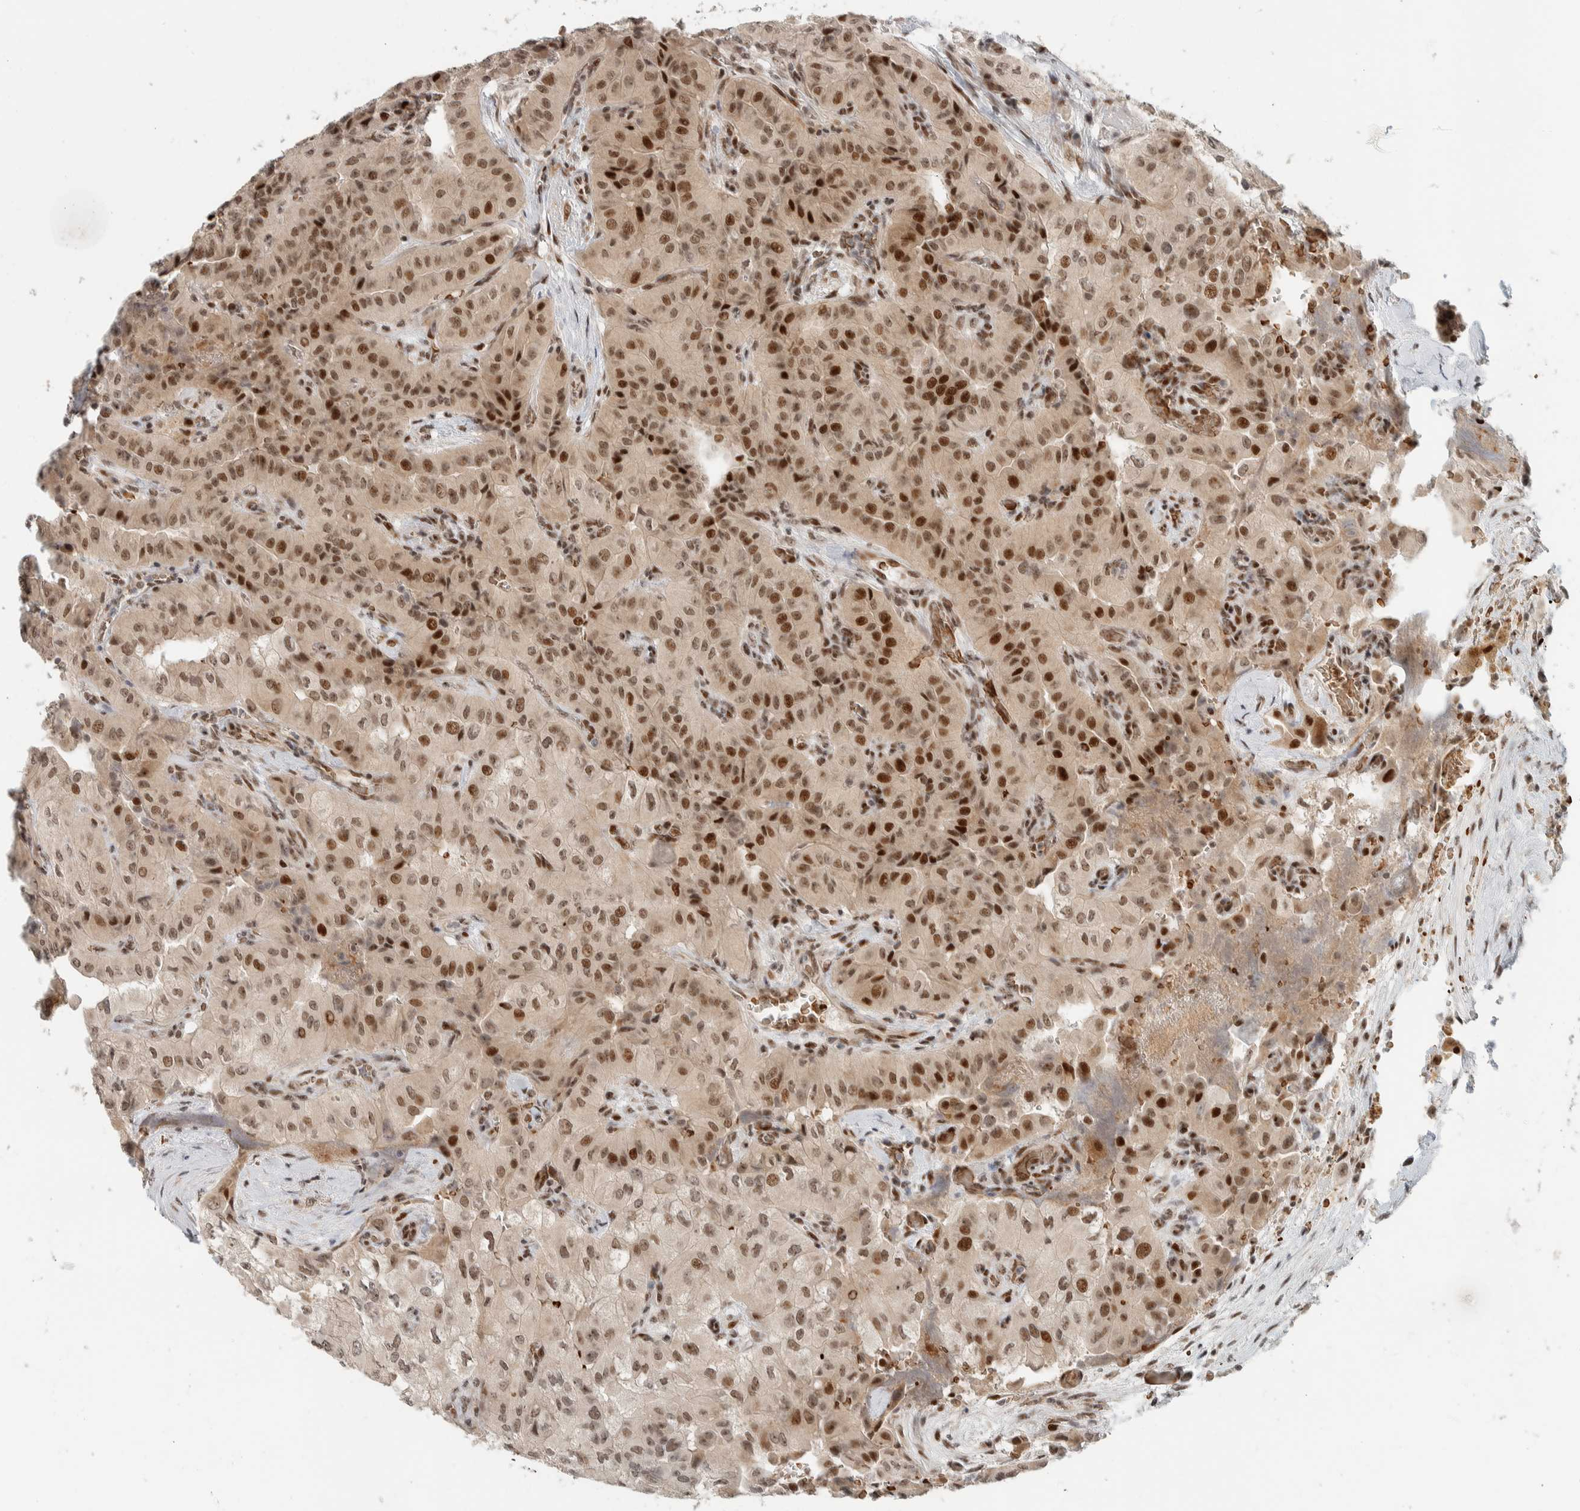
{"staining": {"intensity": "strong", "quantity": ">75%", "location": "nuclear"}, "tissue": "thyroid cancer", "cell_type": "Tumor cells", "image_type": "cancer", "snomed": [{"axis": "morphology", "description": "Papillary adenocarcinoma, NOS"}, {"axis": "topography", "description": "Thyroid gland"}], "caption": "An image showing strong nuclear positivity in approximately >75% of tumor cells in thyroid cancer (papillary adenocarcinoma), as visualized by brown immunohistochemical staining.", "gene": "ZBTB2", "patient": {"sex": "female", "age": 59}}